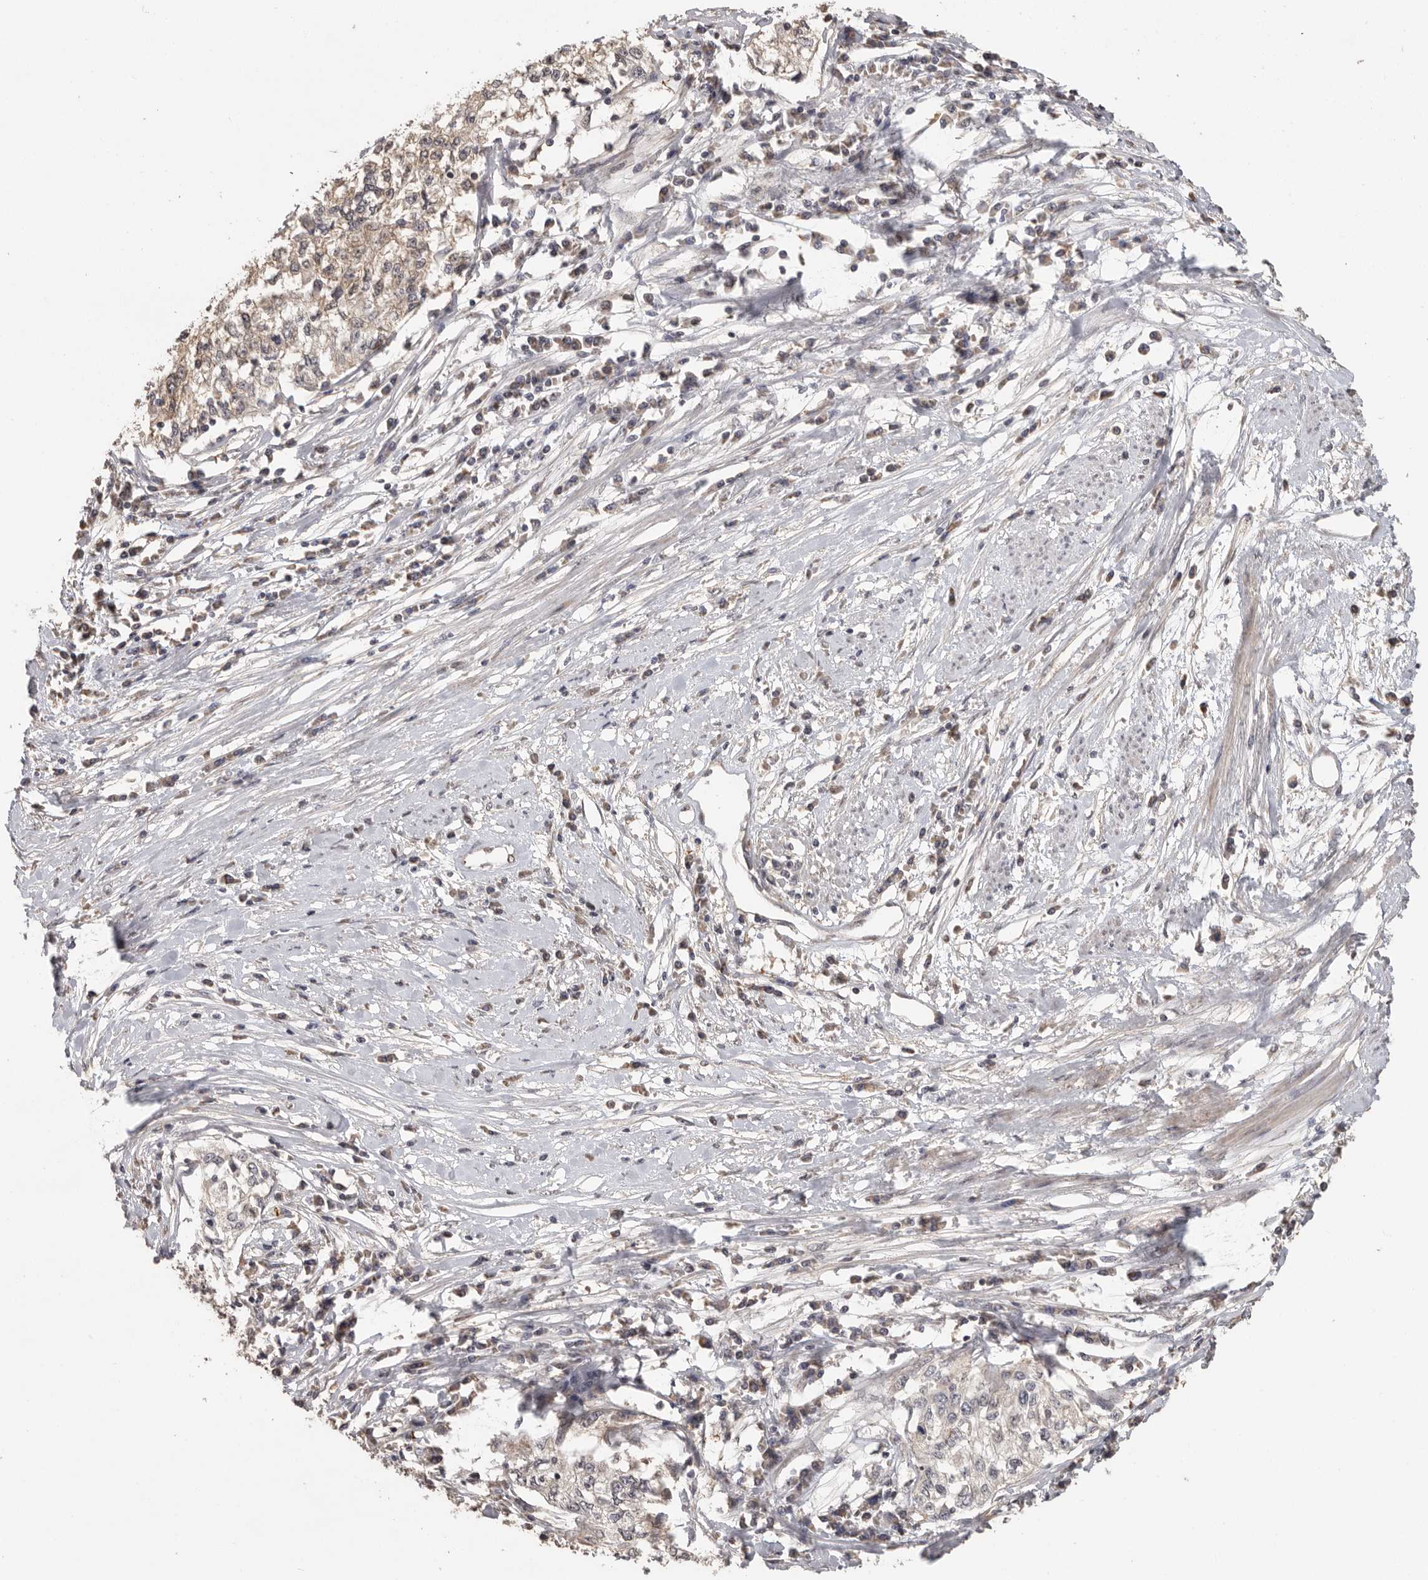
{"staining": {"intensity": "weak", "quantity": "<25%", "location": "cytoplasmic/membranous"}, "tissue": "cervical cancer", "cell_type": "Tumor cells", "image_type": "cancer", "snomed": [{"axis": "morphology", "description": "Squamous cell carcinoma, NOS"}, {"axis": "topography", "description": "Cervix"}], "caption": "Photomicrograph shows no significant protein staining in tumor cells of cervical cancer.", "gene": "BAIAP2", "patient": {"sex": "female", "age": 57}}